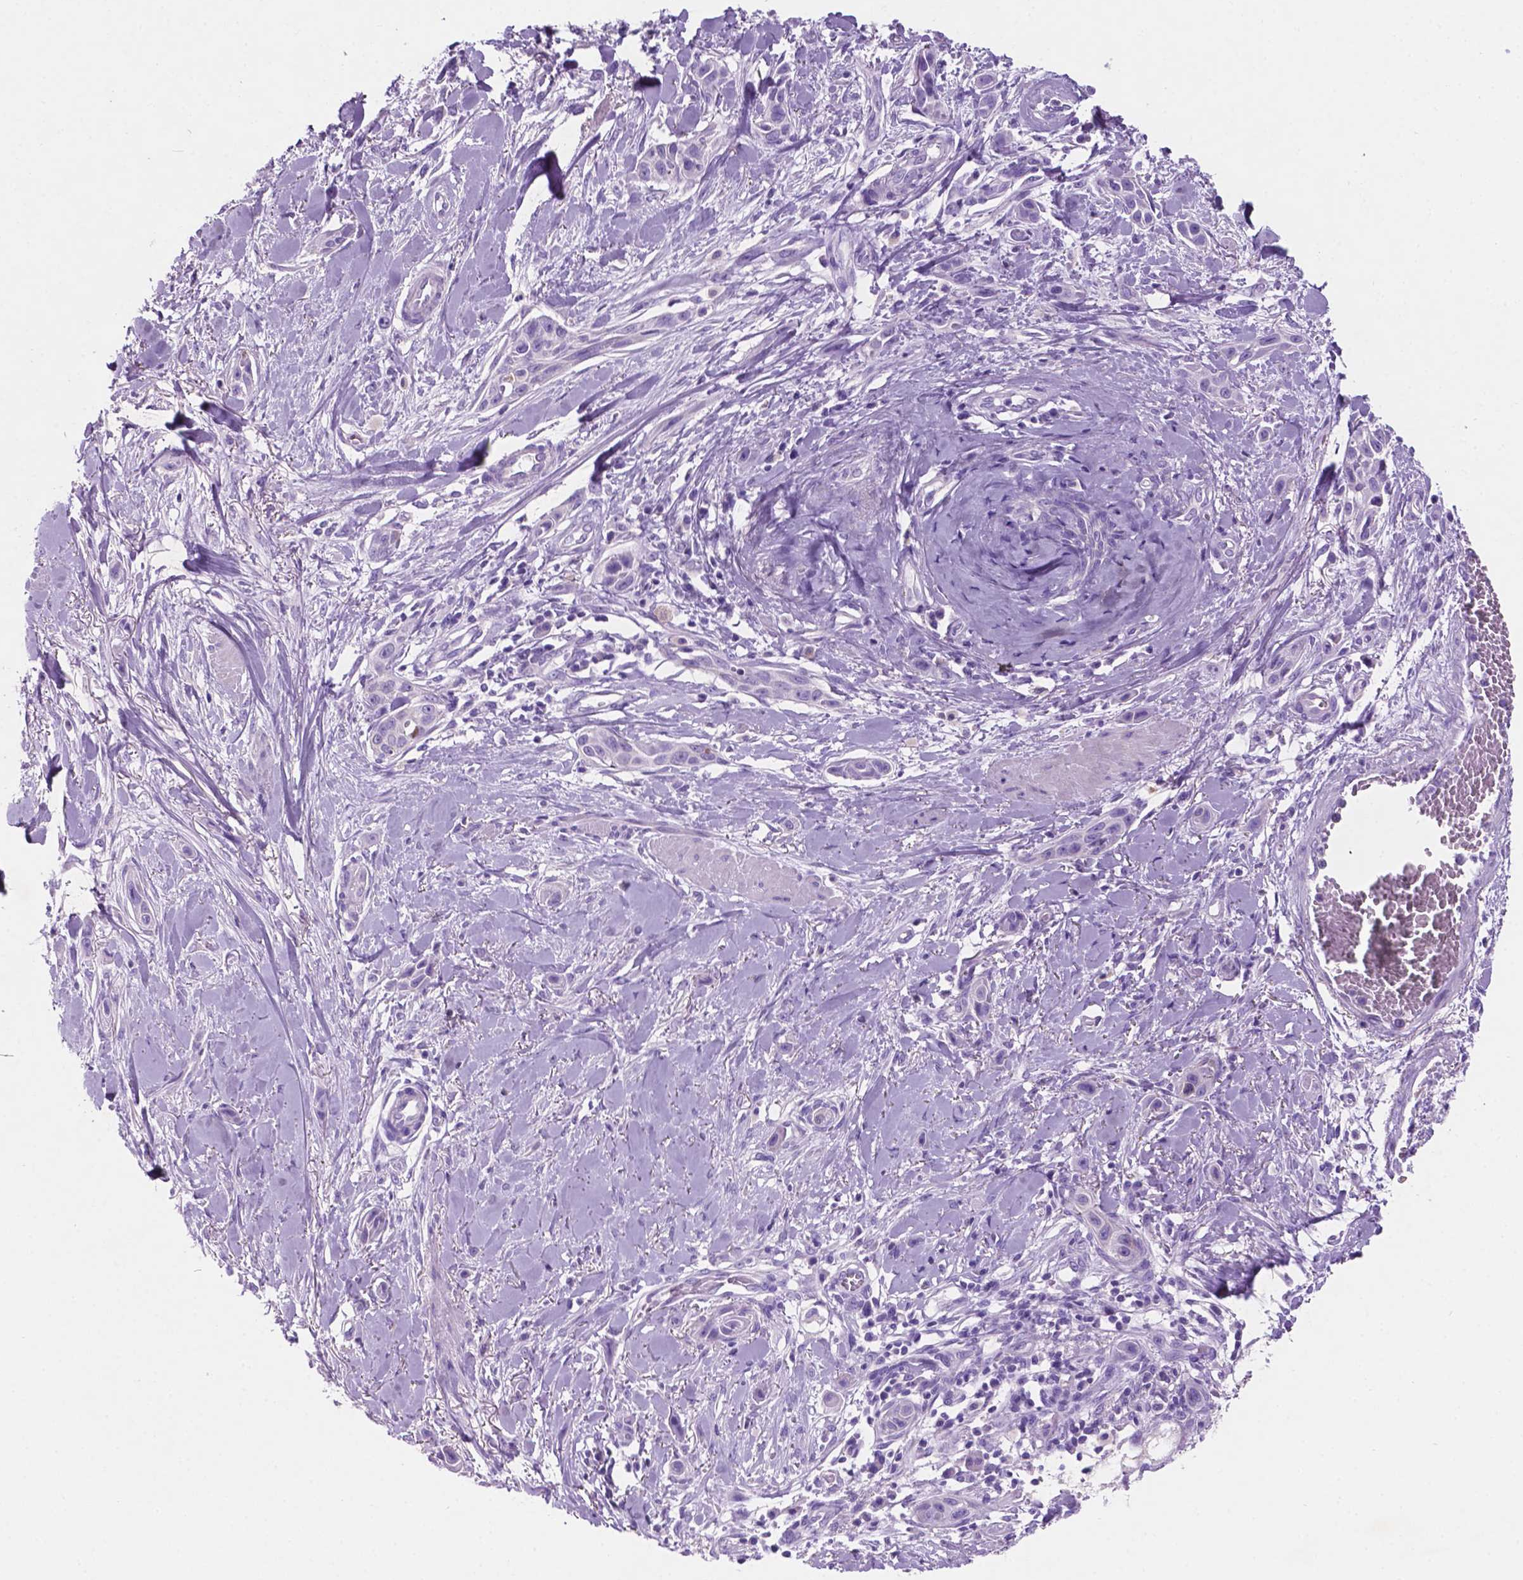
{"staining": {"intensity": "negative", "quantity": "none", "location": "none"}, "tissue": "skin cancer", "cell_type": "Tumor cells", "image_type": "cancer", "snomed": [{"axis": "morphology", "description": "Squamous cell carcinoma, NOS"}, {"axis": "topography", "description": "Skin"}], "caption": "Immunohistochemistry (IHC) photomicrograph of neoplastic tissue: squamous cell carcinoma (skin) stained with DAB displays no significant protein expression in tumor cells.", "gene": "POU4F1", "patient": {"sex": "female", "age": 69}}